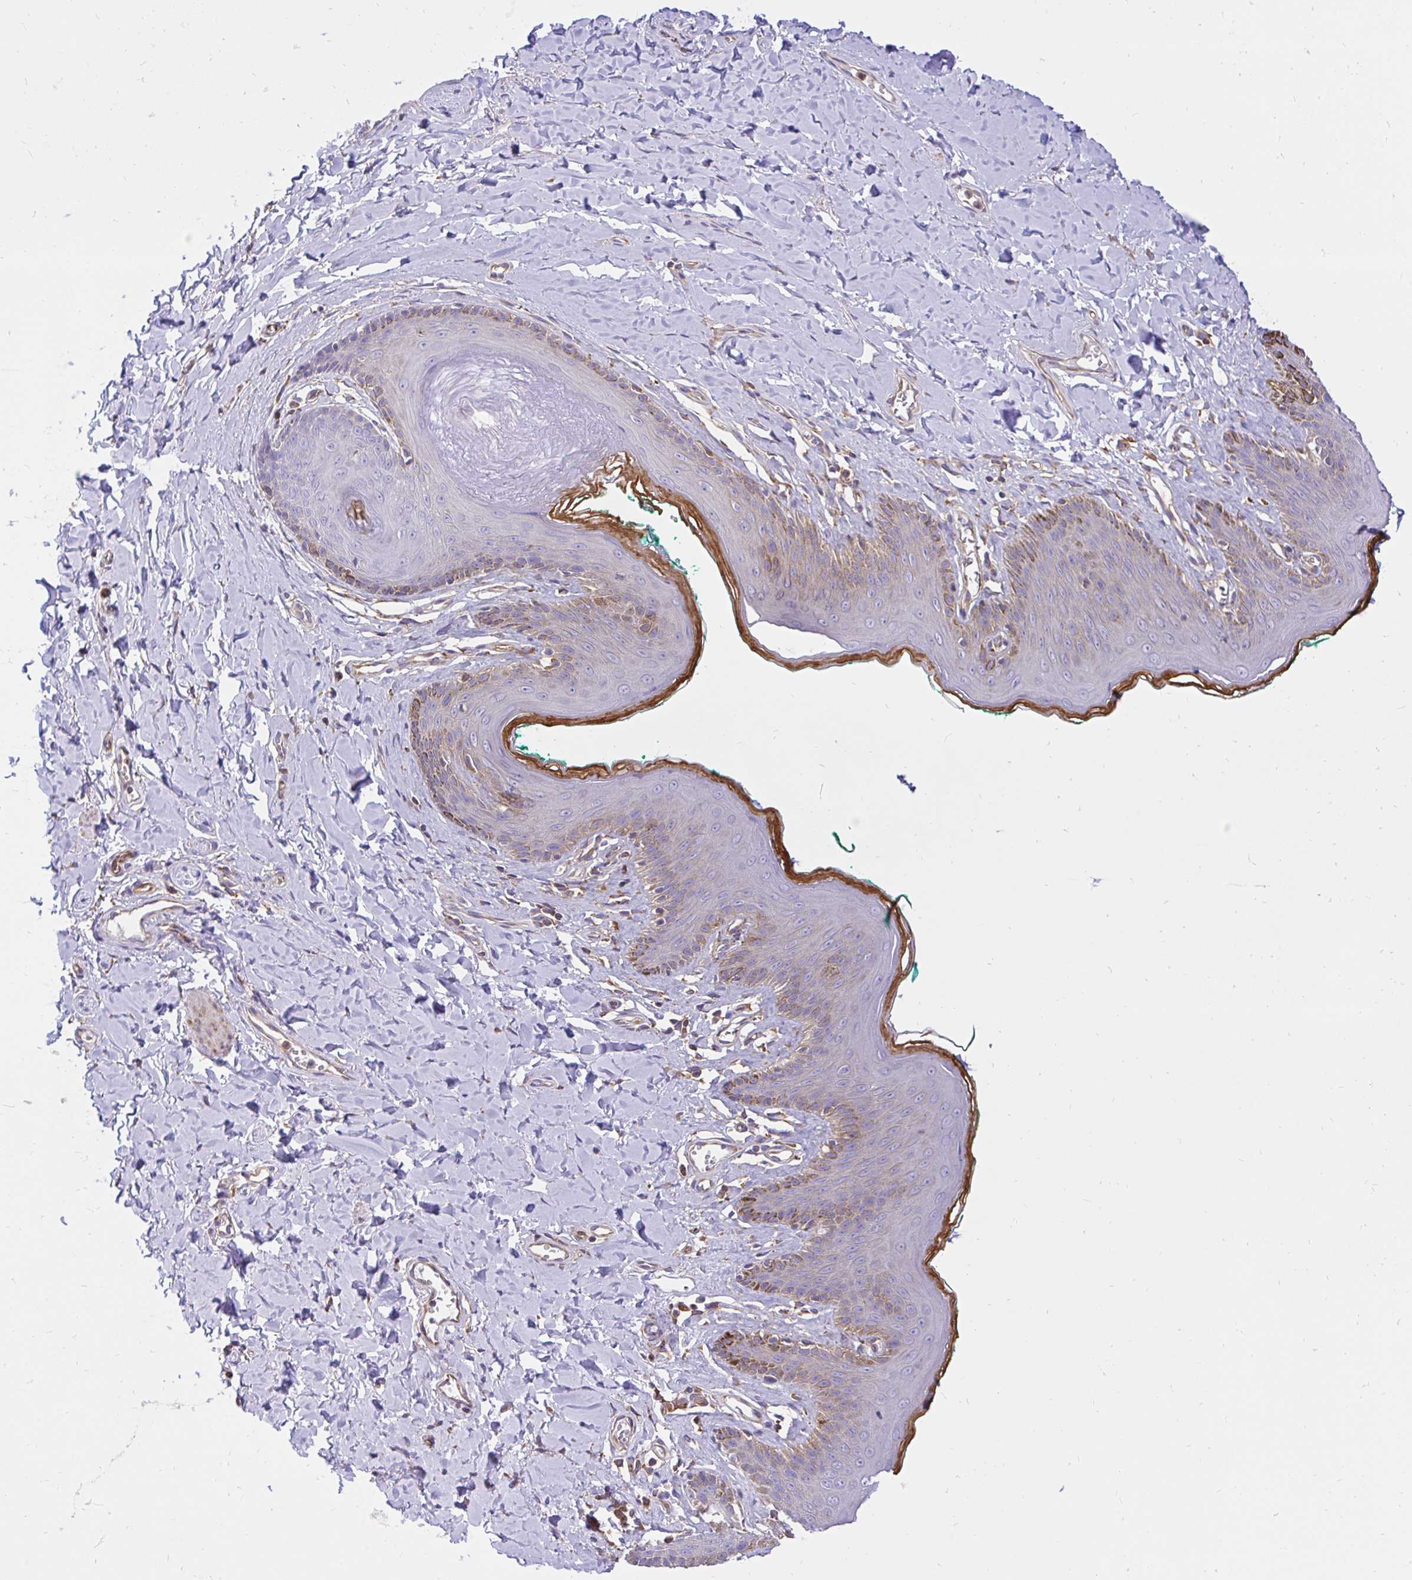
{"staining": {"intensity": "weak", "quantity": "25%-75%", "location": "cytoplasmic/membranous"}, "tissue": "skin", "cell_type": "Epidermal cells", "image_type": "normal", "snomed": [{"axis": "morphology", "description": "Normal tissue, NOS"}, {"axis": "topography", "description": "Vulva"}, {"axis": "topography", "description": "Peripheral nerve tissue"}], "caption": "Protein expression by IHC reveals weak cytoplasmic/membranous staining in approximately 25%-75% of epidermal cells in unremarkable skin.", "gene": "ABCB10", "patient": {"sex": "female", "age": 66}}